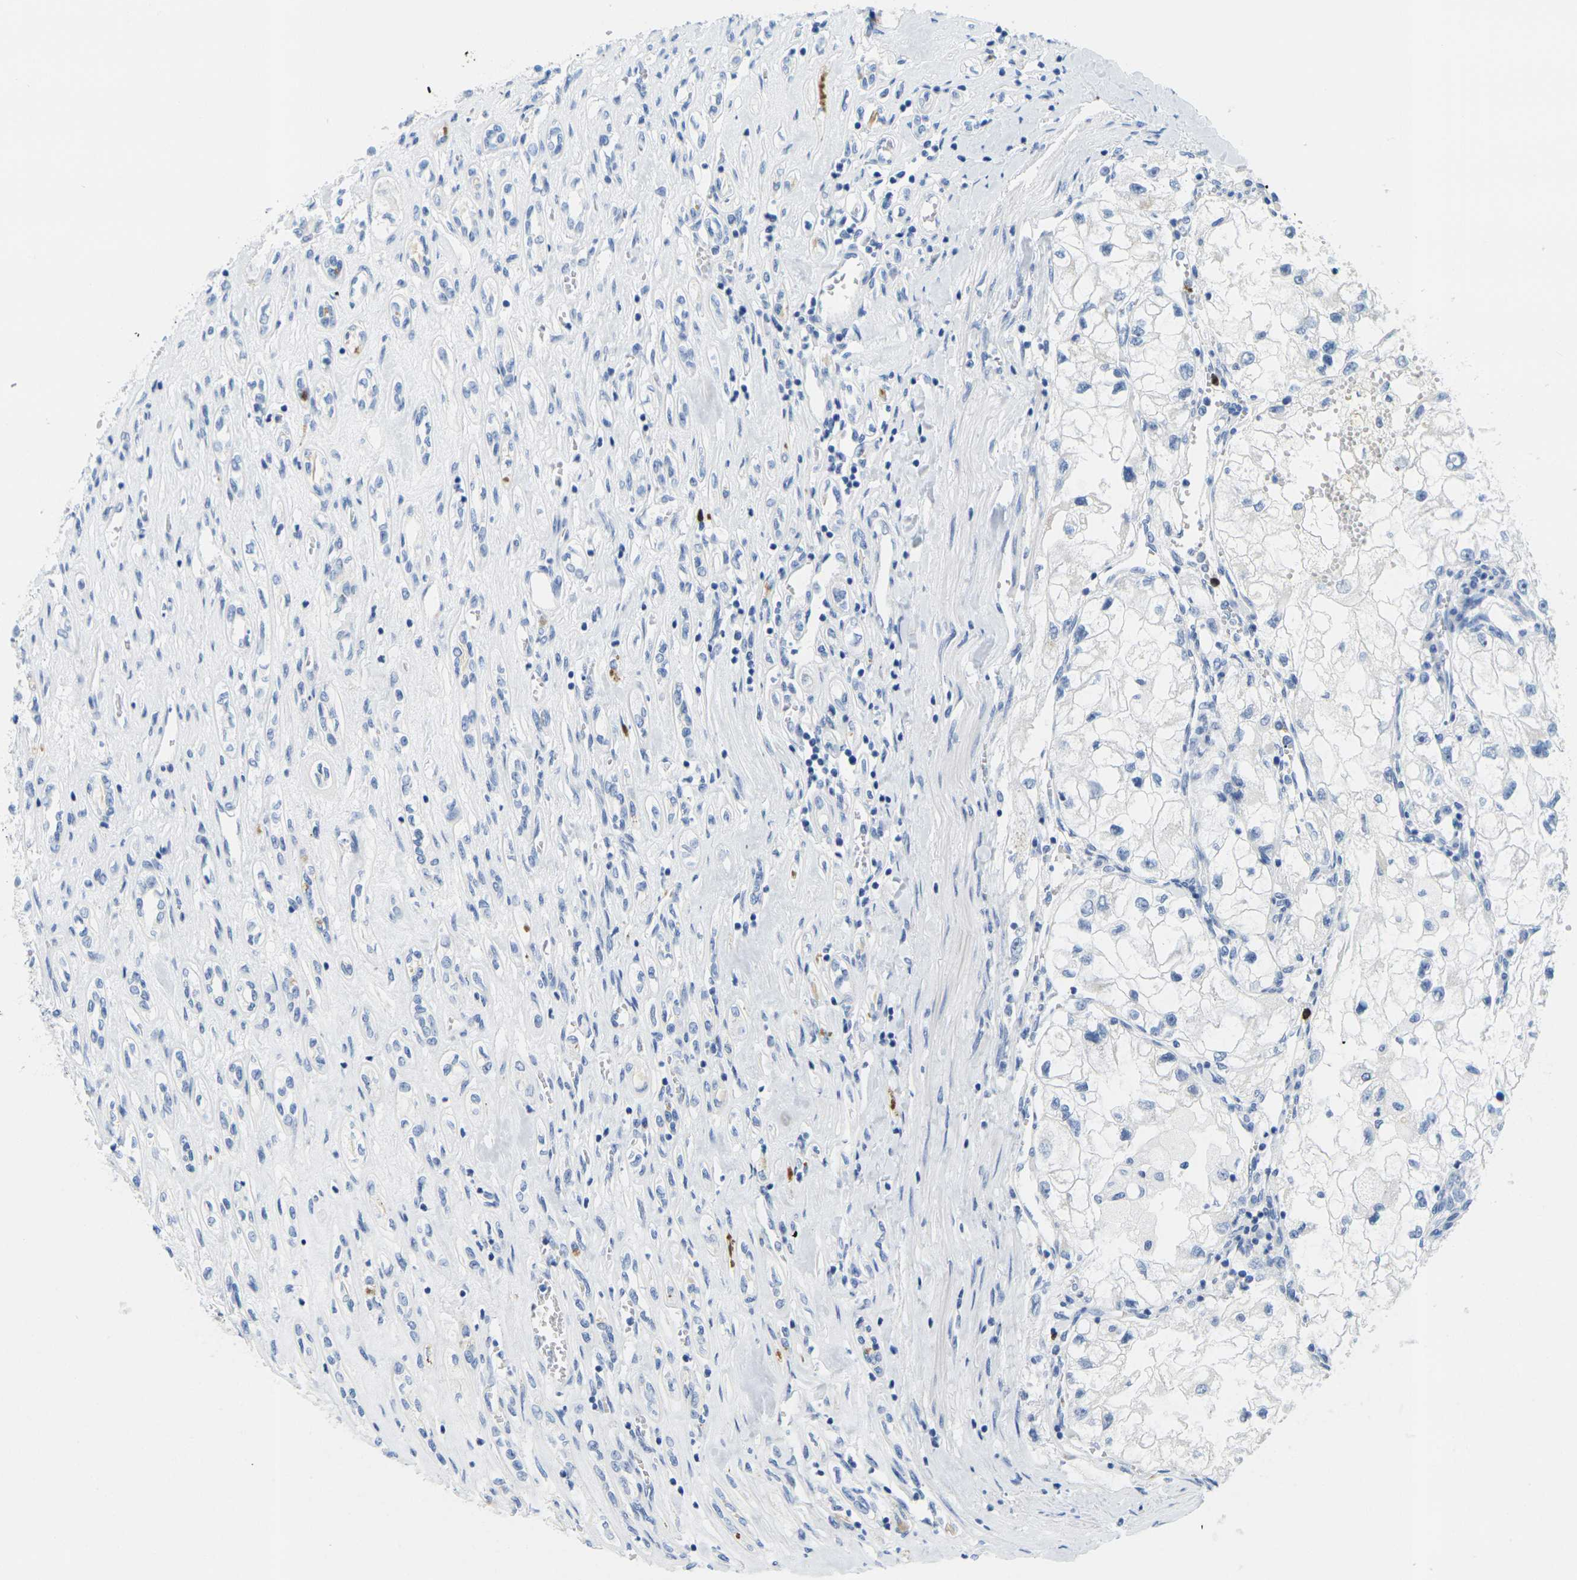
{"staining": {"intensity": "negative", "quantity": "none", "location": "none"}, "tissue": "renal cancer", "cell_type": "Tumor cells", "image_type": "cancer", "snomed": [{"axis": "morphology", "description": "Adenocarcinoma, NOS"}, {"axis": "topography", "description": "Kidney"}], "caption": "The micrograph displays no significant staining in tumor cells of adenocarcinoma (renal).", "gene": "GPR15", "patient": {"sex": "female", "age": 70}}